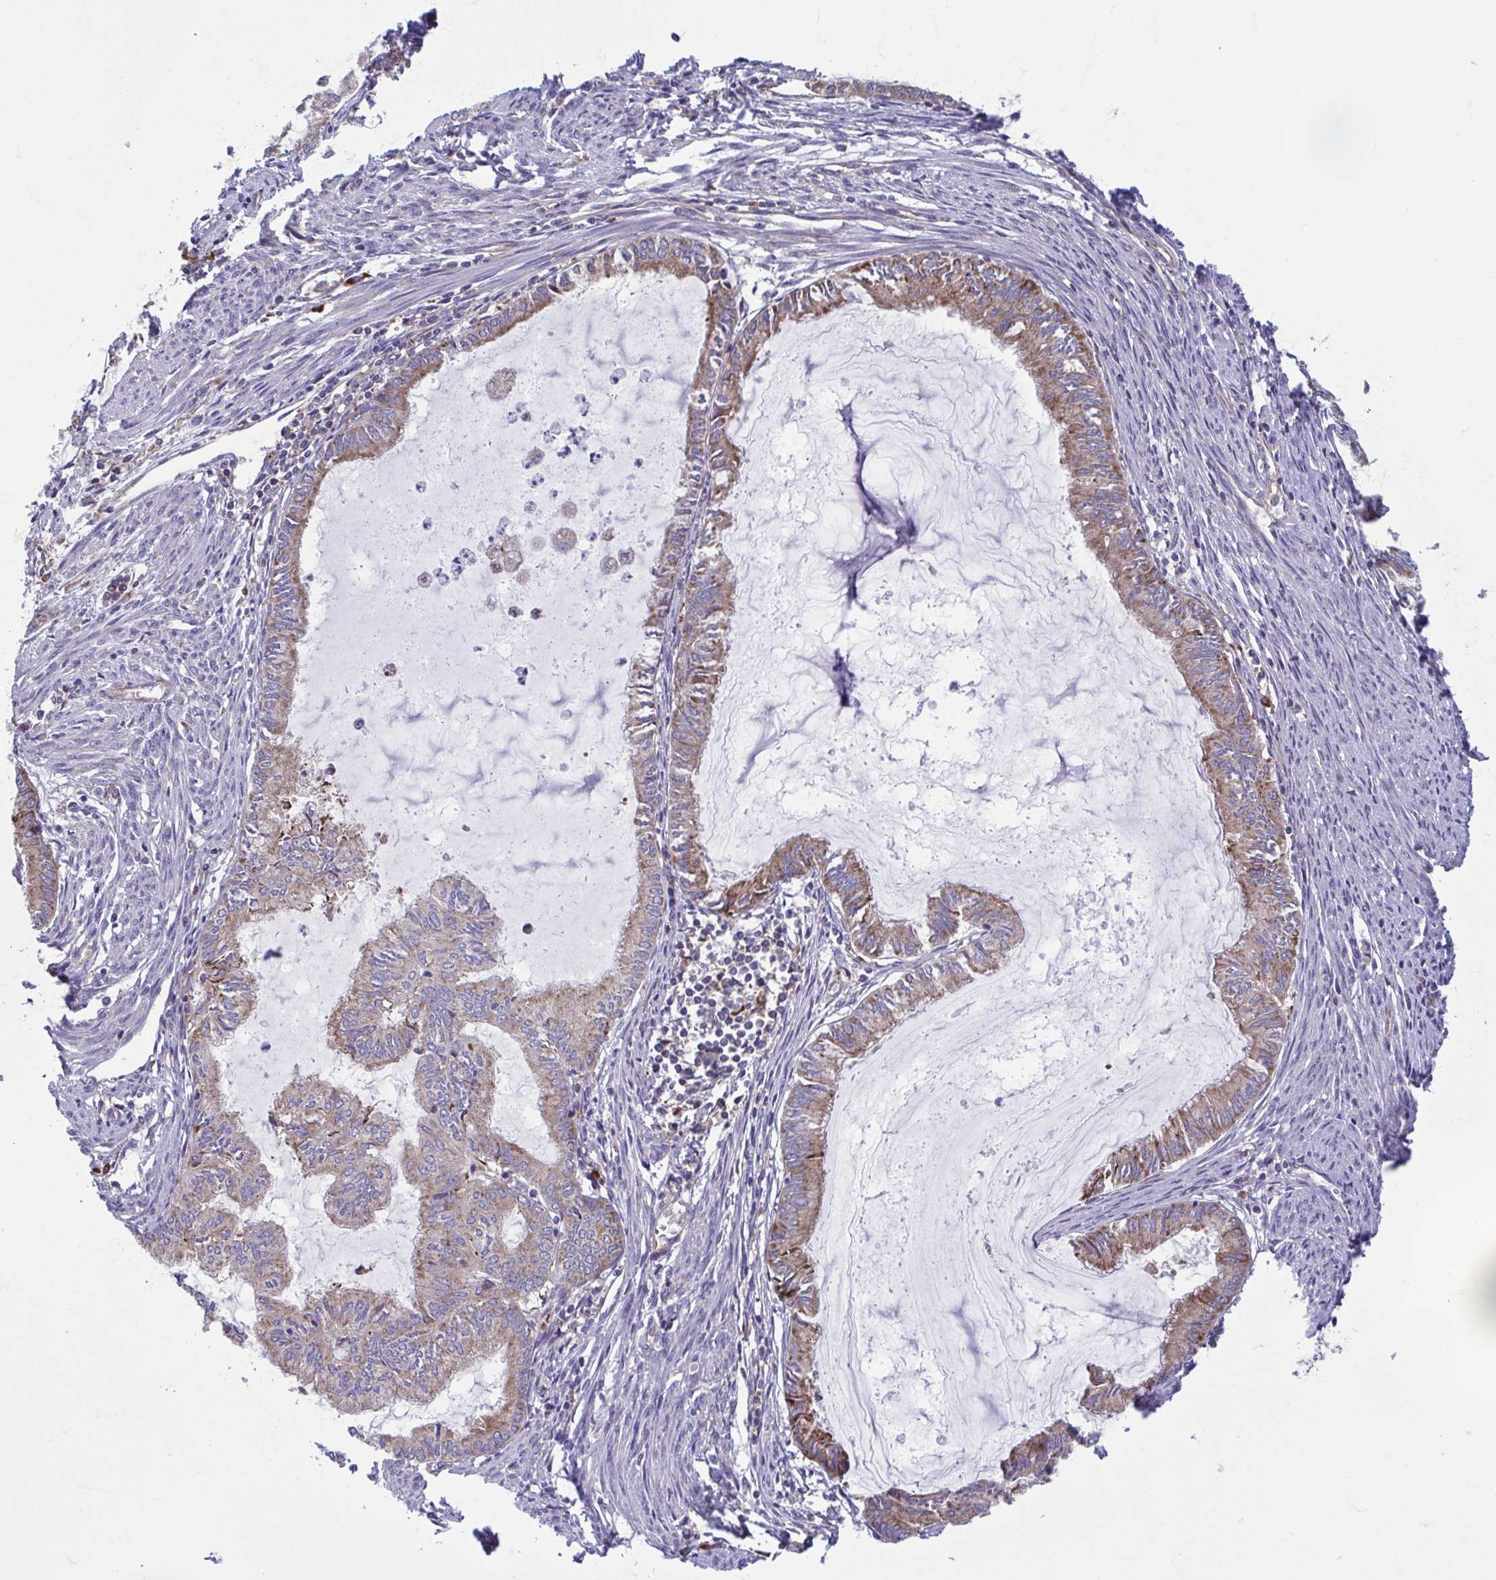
{"staining": {"intensity": "moderate", "quantity": ">75%", "location": "cytoplasmic/membranous"}, "tissue": "endometrial cancer", "cell_type": "Tumor cells", "image_type": "cancer", "snomed": [{"axis": "morphology", "description": "Adenocarcinoma, NOS"}, {"axis": "topography", "description": "Endometrium"}], "caption": "Immunohistochemical staining of endometrial cancer (adenocarcinoma) displays medium levels of moderate cytoplasmic/membranous staining in about >75% of tumor cells.", "gene": "RPS16", "patient": {"sex": "female", "age": 86}}